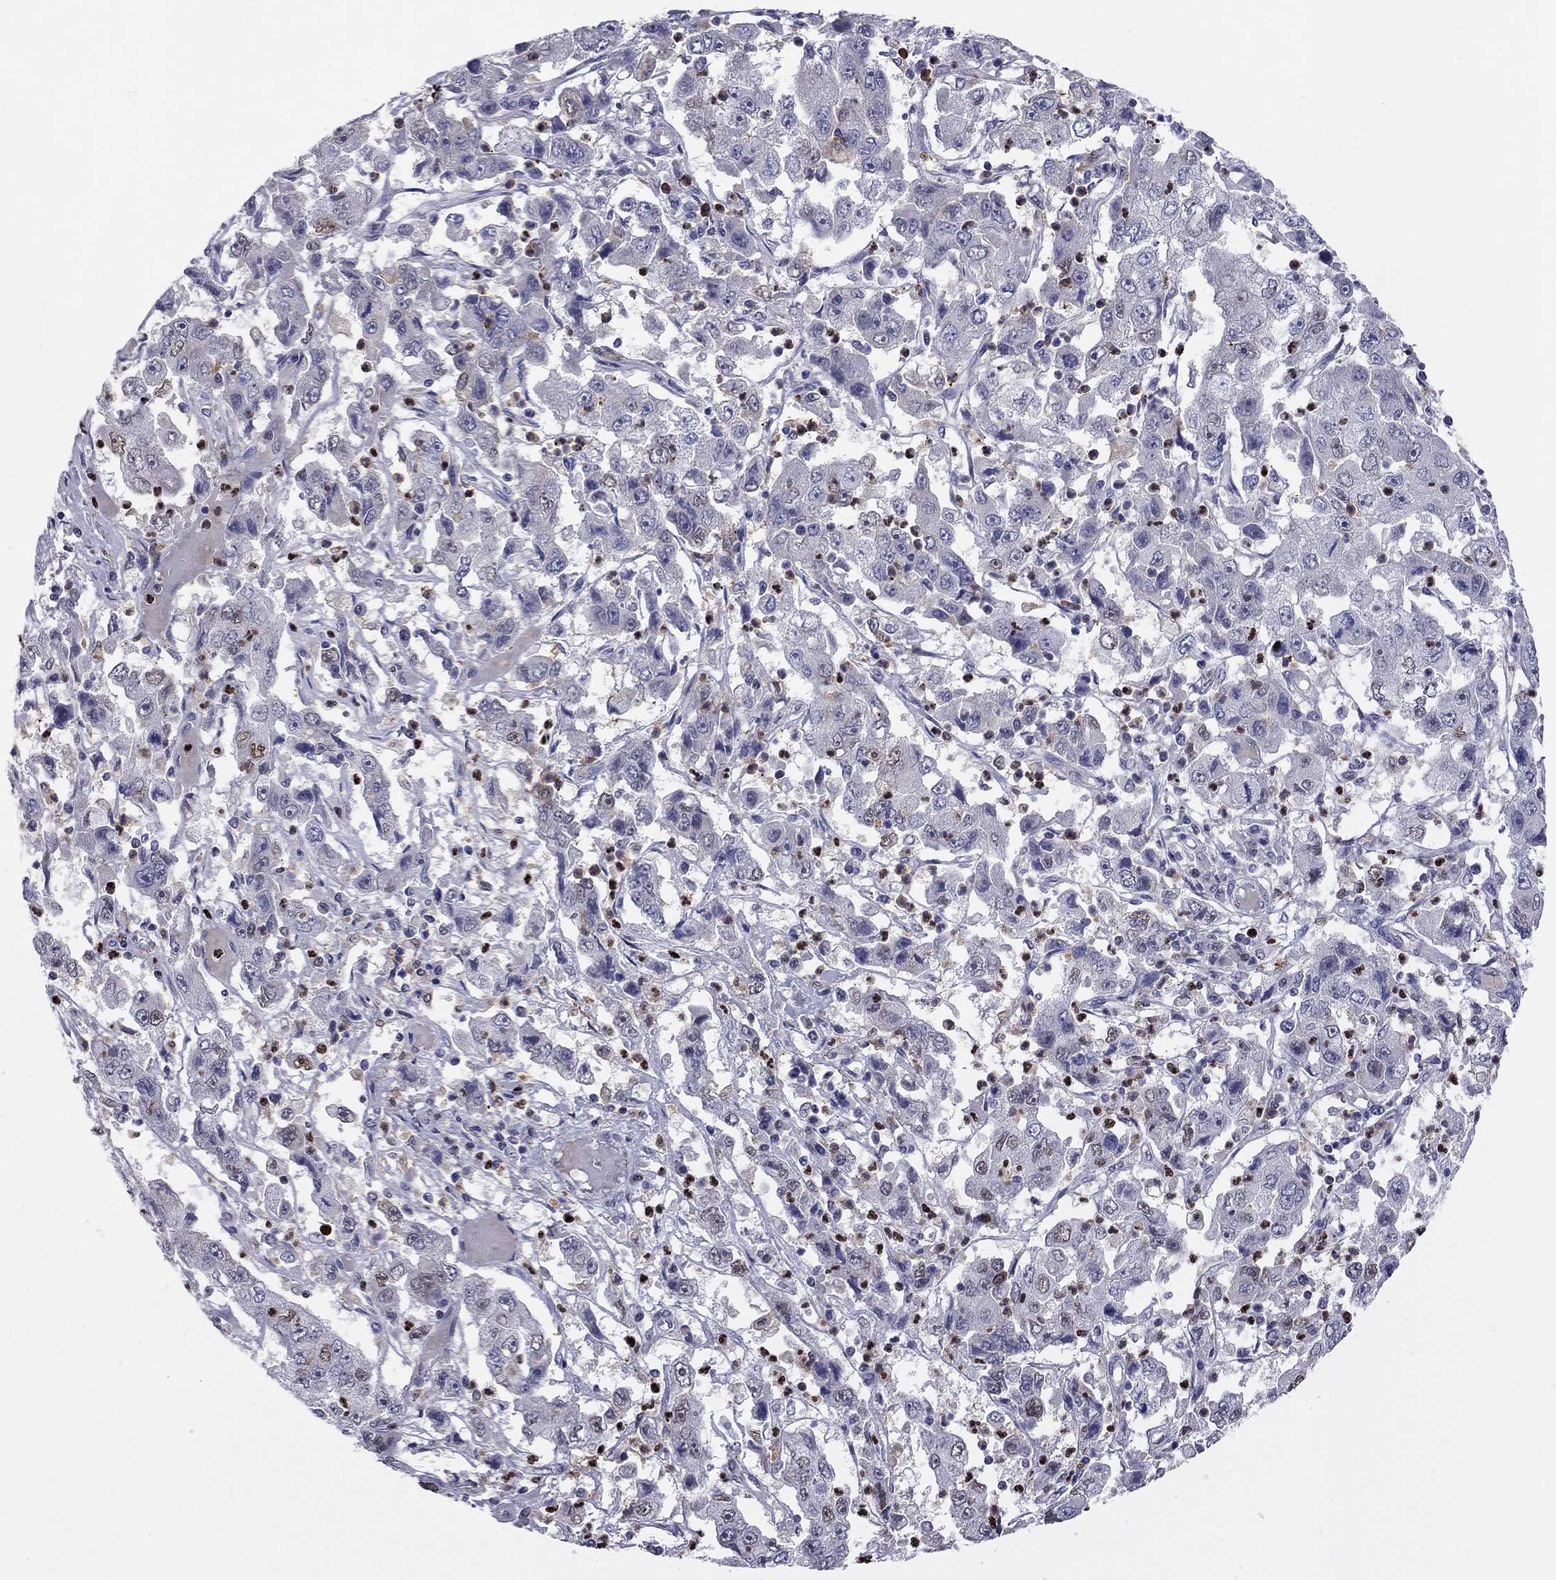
{"staining": {"intensity": "negative", "quantity": "none", "location": "none"}, "tissue": "cervical cancer", "cell_type": "Tumor cells", "image_type": "cancer", "snomed": [{"axis": "morphology", "description": "Squamous cell carcinoma, NOS"}, {"axis": "topography", "description": "Cervix"}], "caption": "Human cervical cancer (squamous cell carcinoma) stained for a protein using IHC displays no staining in tumor cells.", "gene": "PCGF3", "patient": {"sex": "female", "age": 36}}